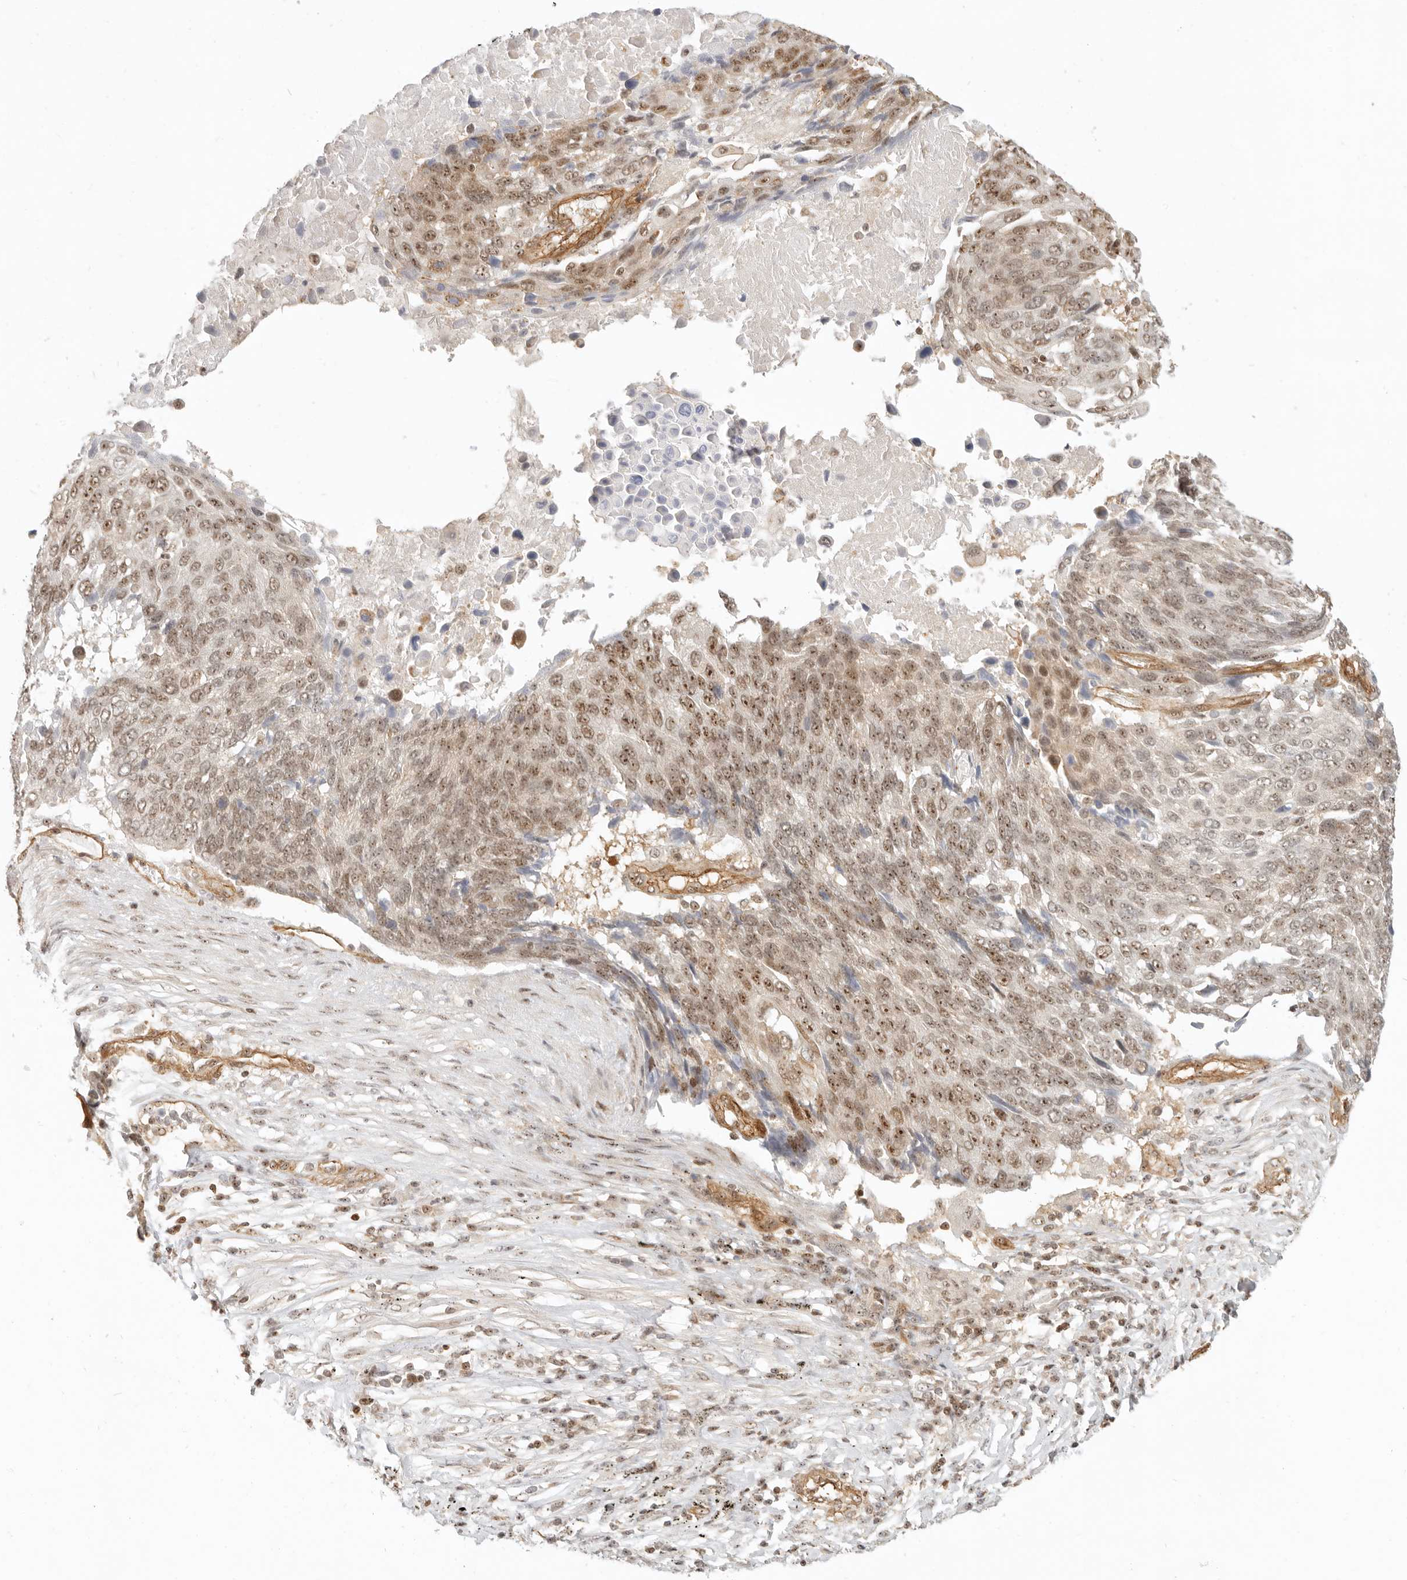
{"staining": {"intensity": "moderate", "quantity": ">75%", "location": "nuclear"}, "tissue": "lung cancer", "cell_type": "Tumor cells", "image_type": "cancer", "snomed": [{"axis": "morphology", "description": "Squamous cell carcinoma, NOS"}, {"axis": "topography", "description": "Lung"}], "caption": "The histopathology image shows immunohistochemical staining of squamous cell carcinoma (lung). There is moderate nuclear positivity is appreciated in approximately >75% of tumor cells.", "gene": "BAP1", "patient": {"sex": "male", "age": 66}}